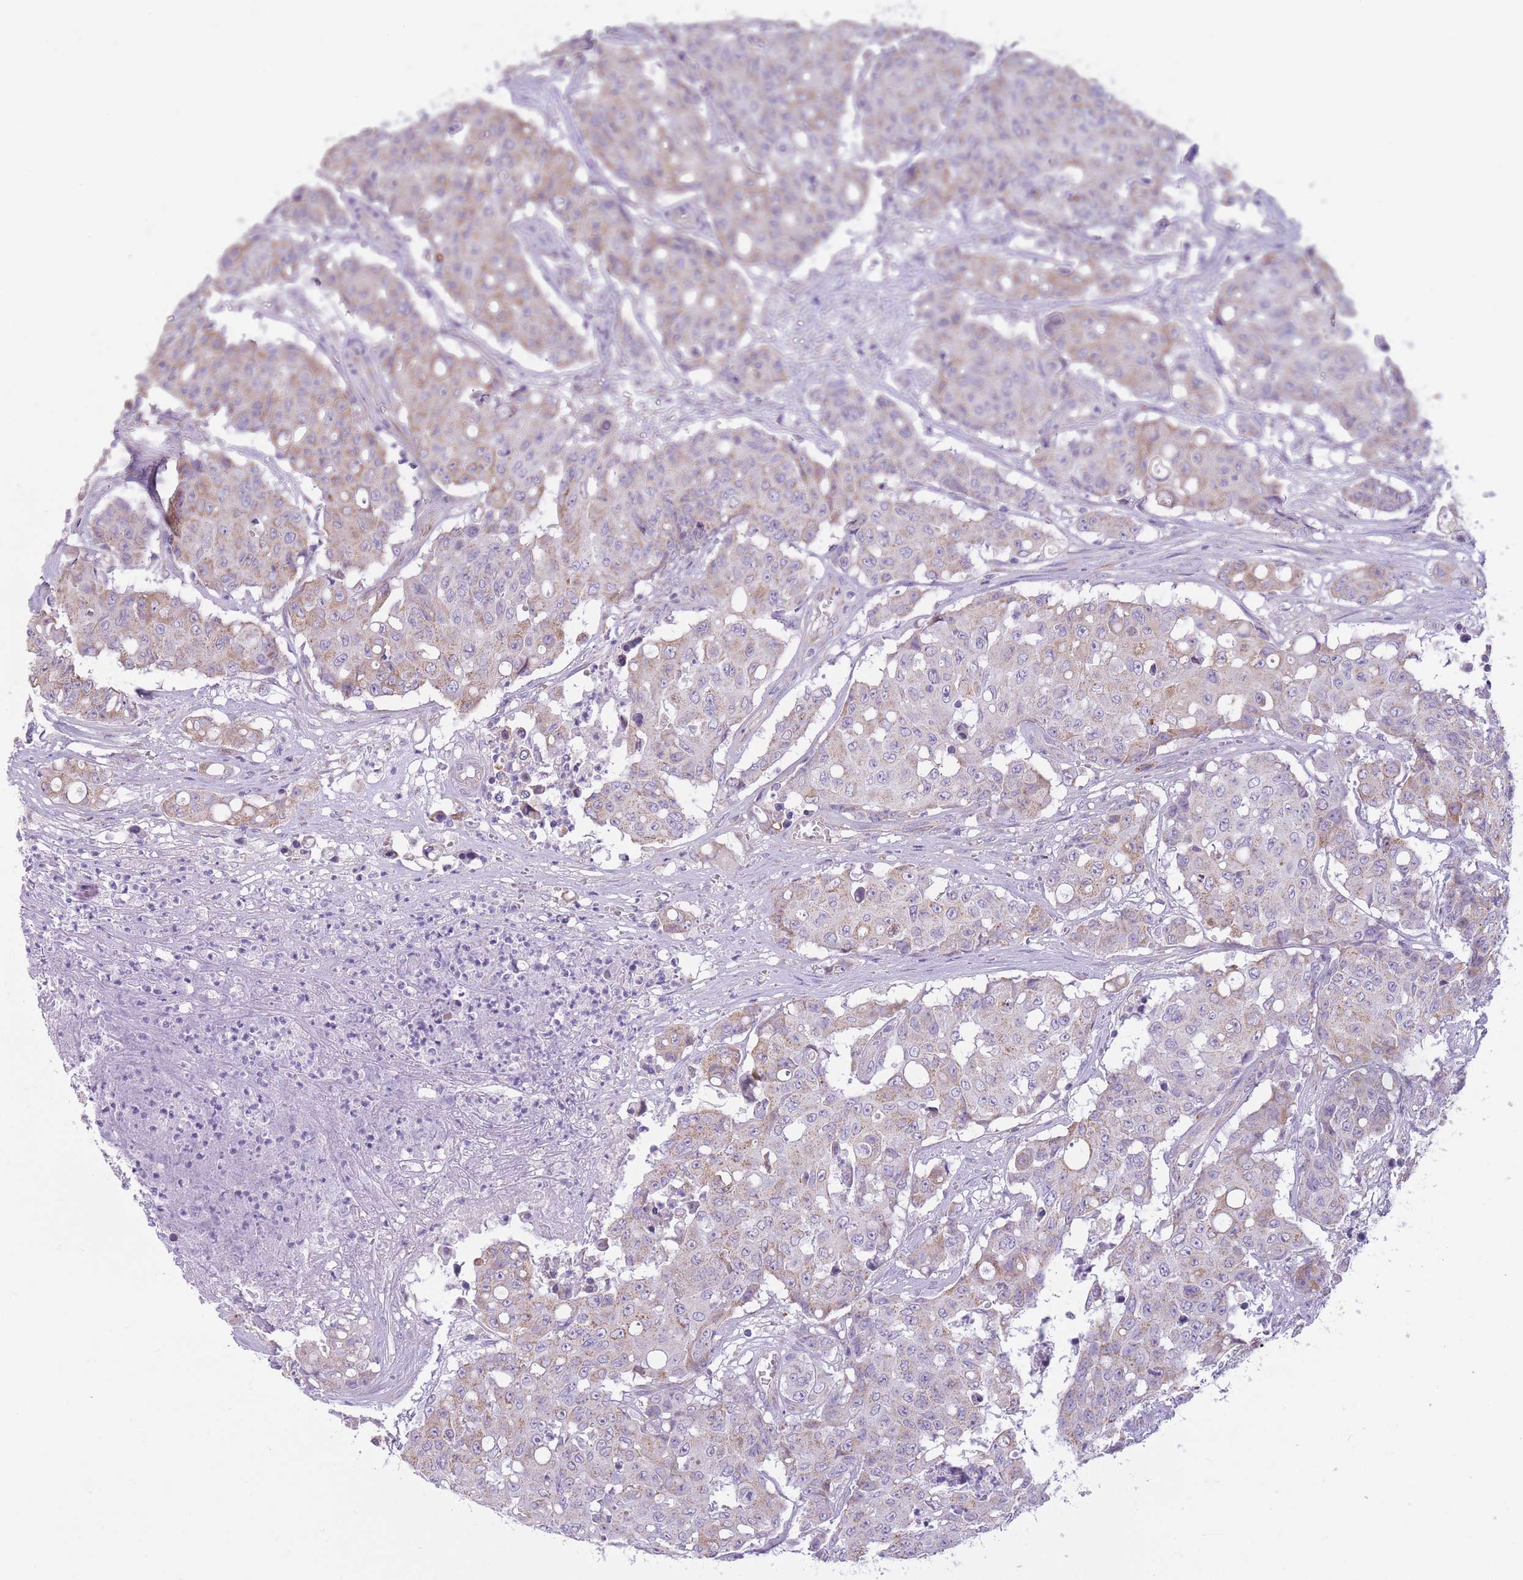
{"staining": {"intensity": "moderate", "quantity": "<25%", "location": "cytoplasmic/membranous"}, "tissue": "colorectal cancer", "cell_type": "Tumor cells", "image_type": "cancer", "snomed": [{"axis": "morphology", "description": "Adenocarcinoma, NOS"}, {"axis": "topography", "description": "Colon"}], "caption": "Colorectal adenocarcinoma stained with a protein marker displays moderate staining in tumor cells.", "gene": "PDHA1", "patient": {"sex": "male", "age": 51}}